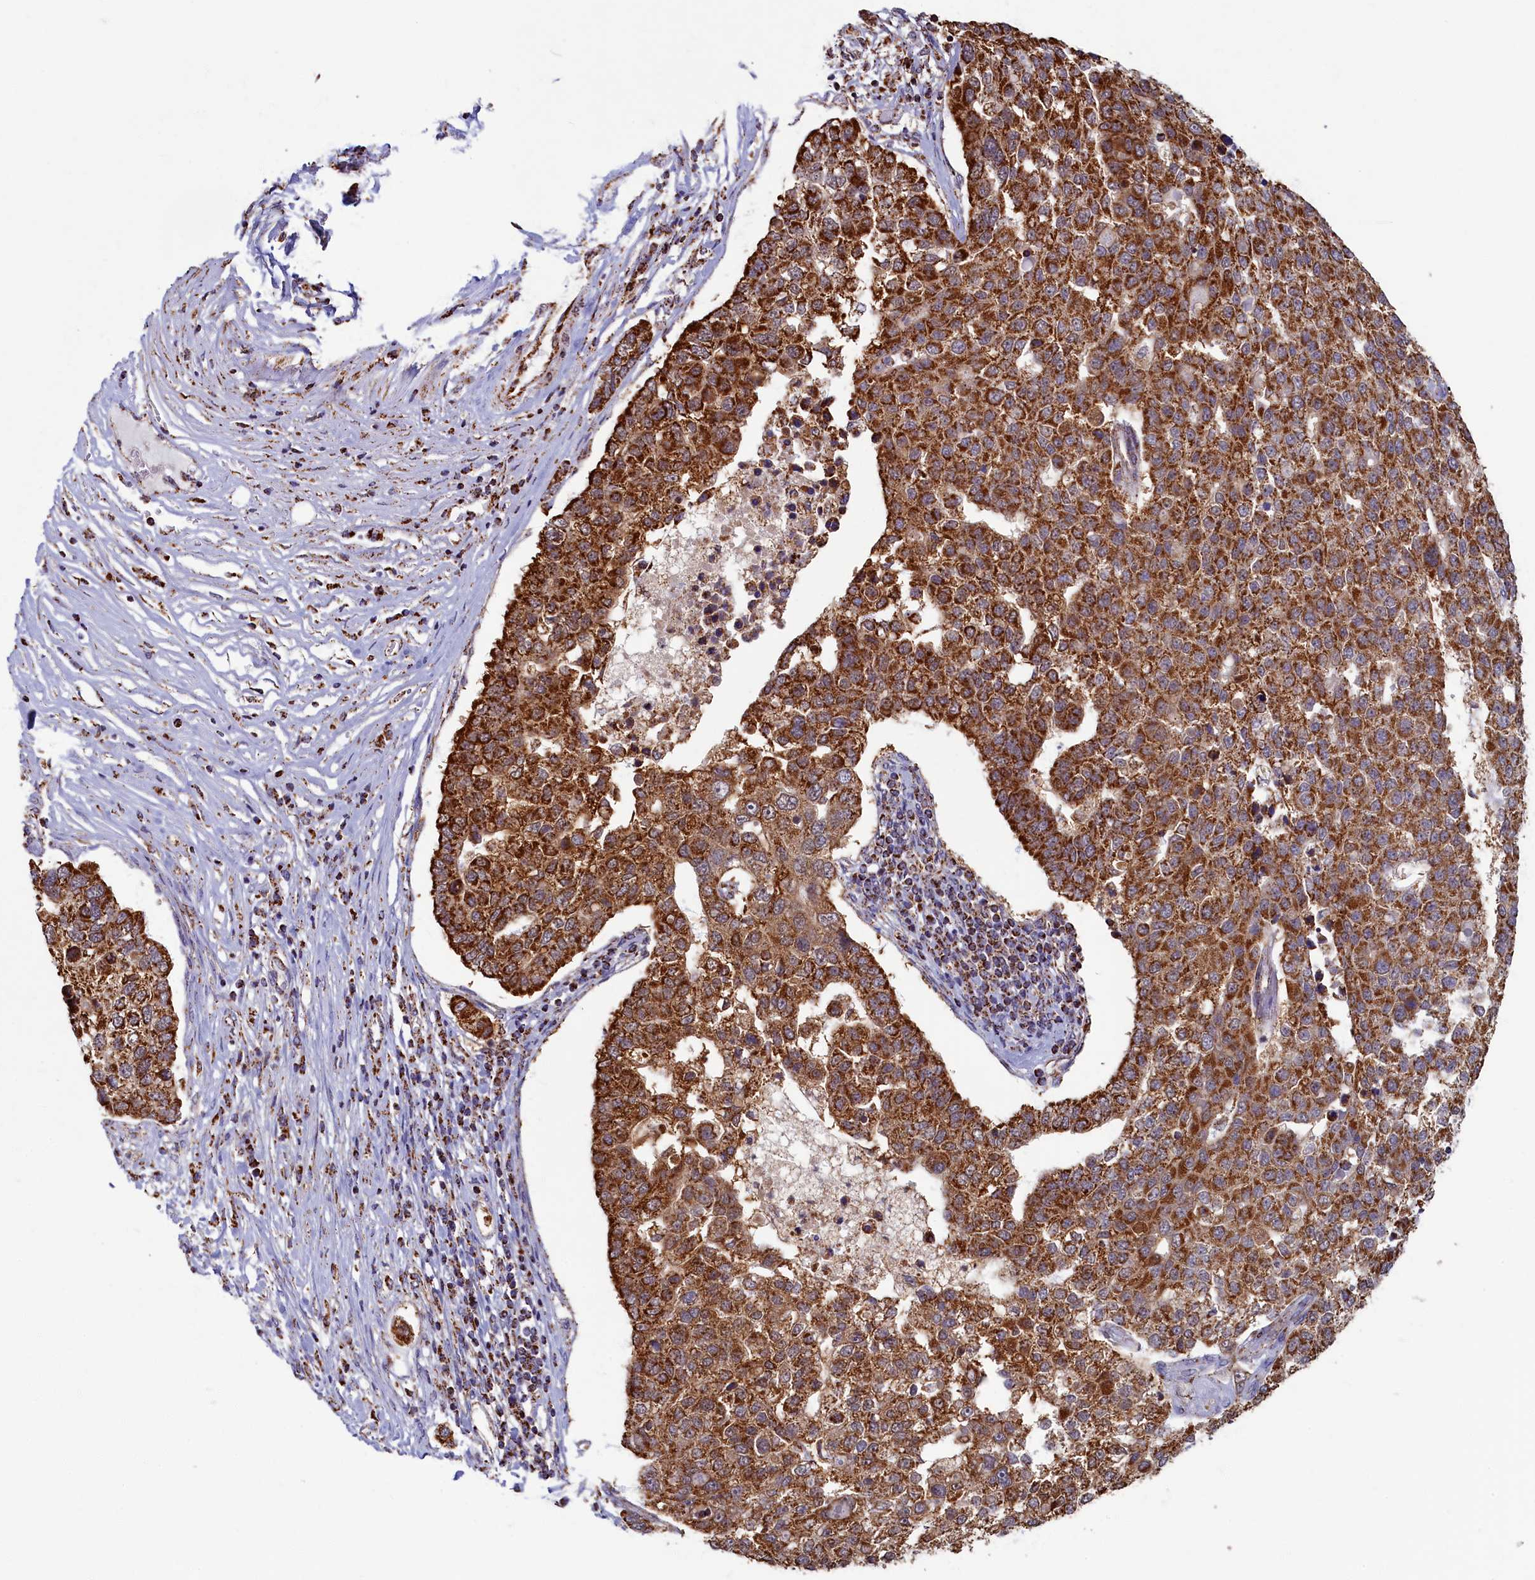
{"staining": {"intensity": "strong", "quantity": ">75%", "location": "cytoplasmic/membranous"}, "tissue": "pancreatic cancer", "cell_type": "Tumor cells", "image_type": "cancer", "snomed": [{"axis": "morphology", "description": "Adenocarcinoma, NOS"}, {"axis": "topography", "description": "Pancreas"}], "caption": "Immunohistochemistry (IHC) photomicrograph of pancreatic adenocarcinoma stained for a protein (brown), which displays high levels of strong cytoplasmic/membranous positivity in about >75% of tumor cells.", "gene": "SPR", "patient": {"sex": "female", "age": 61}}